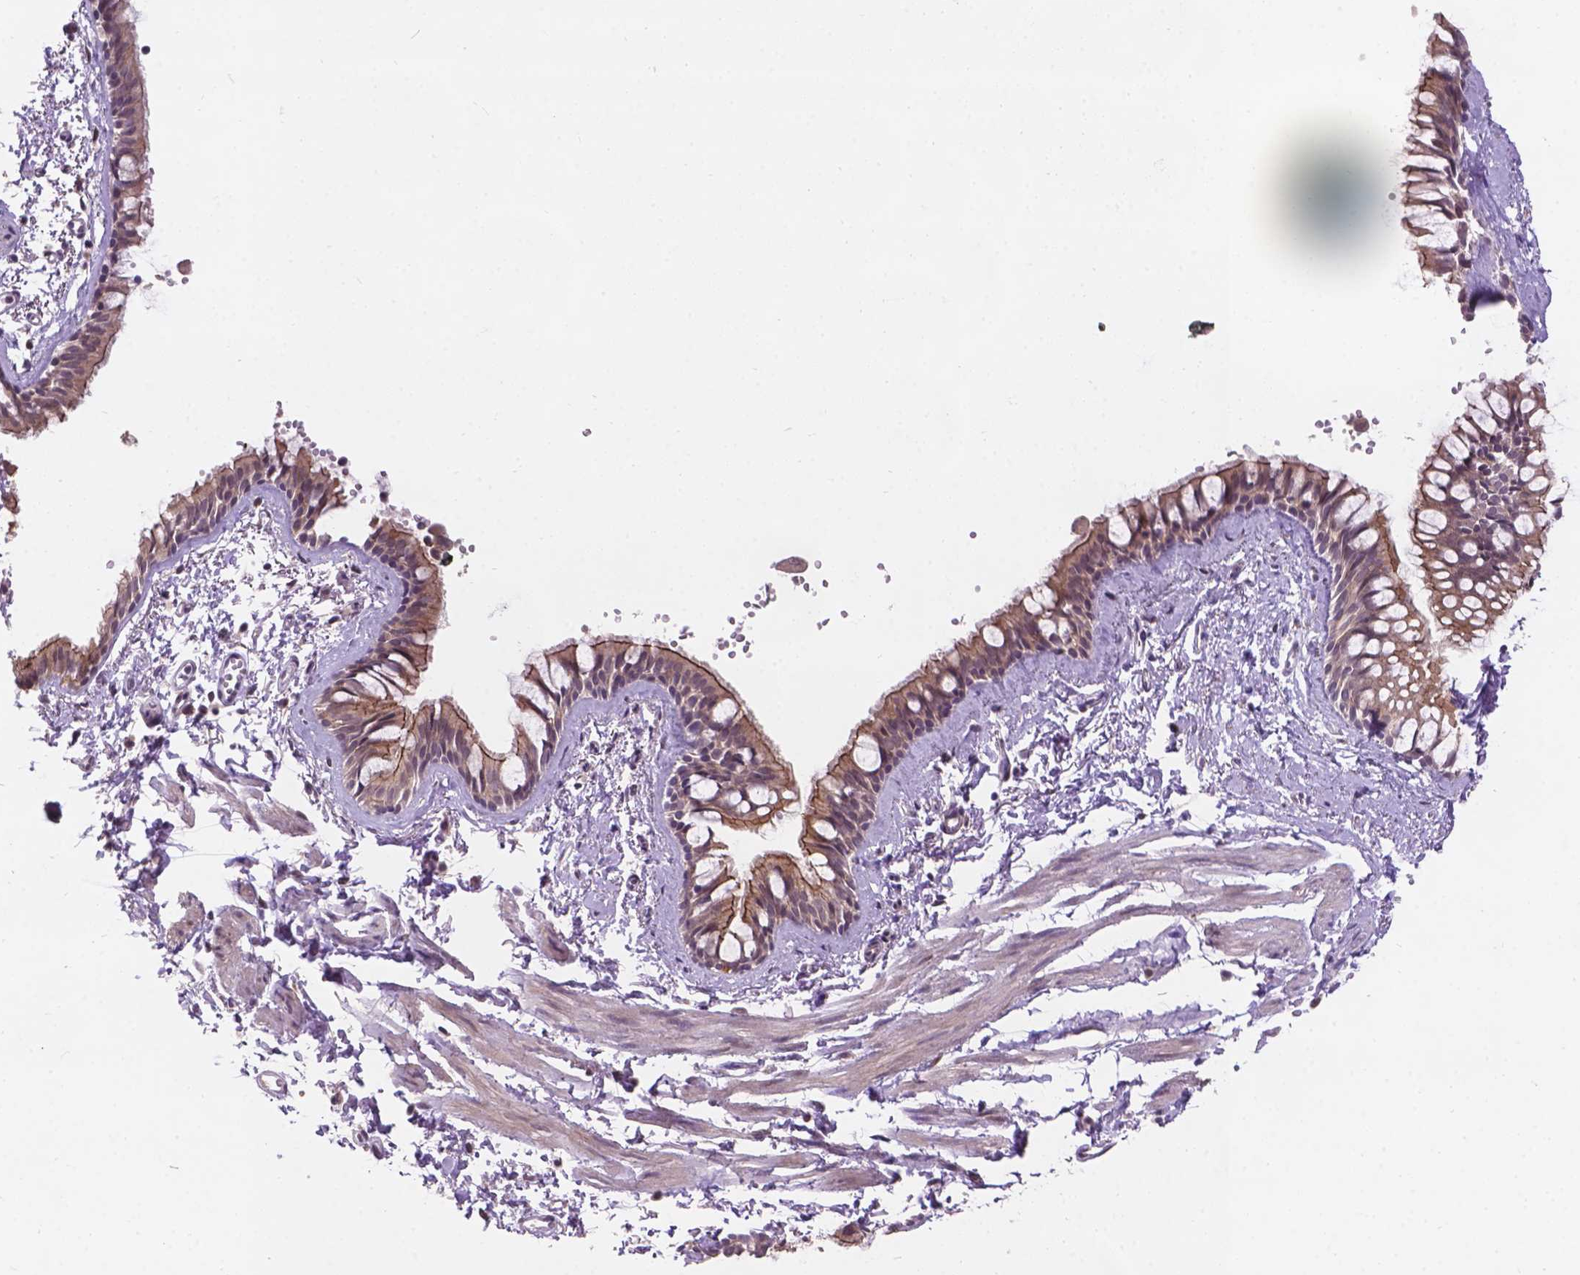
{"staining": {"intensity": "moderate", "quantity": "<25%", "location": "cytoplasmic/membranous"}, "tissue": "bronchus", "cell_type": "Respiratory epithelial cells", "image_type": "normal", "snomed": [{"axis": "morphology", "description": "Normal tissue, NOS"}, {"axis": "topography", "description": "Bronchus"}], "caption": "Immunohistochemical staining of benign human bronchus shows <25% levels of moderate cytoplasmic/membranous protein staining in about <25% of respiratory epithelial cells. (DAB IHC with brightfield microscopy, high magnification).", "gene": "GXYLT2", "patient": {"sex": "female", "age": 59}}